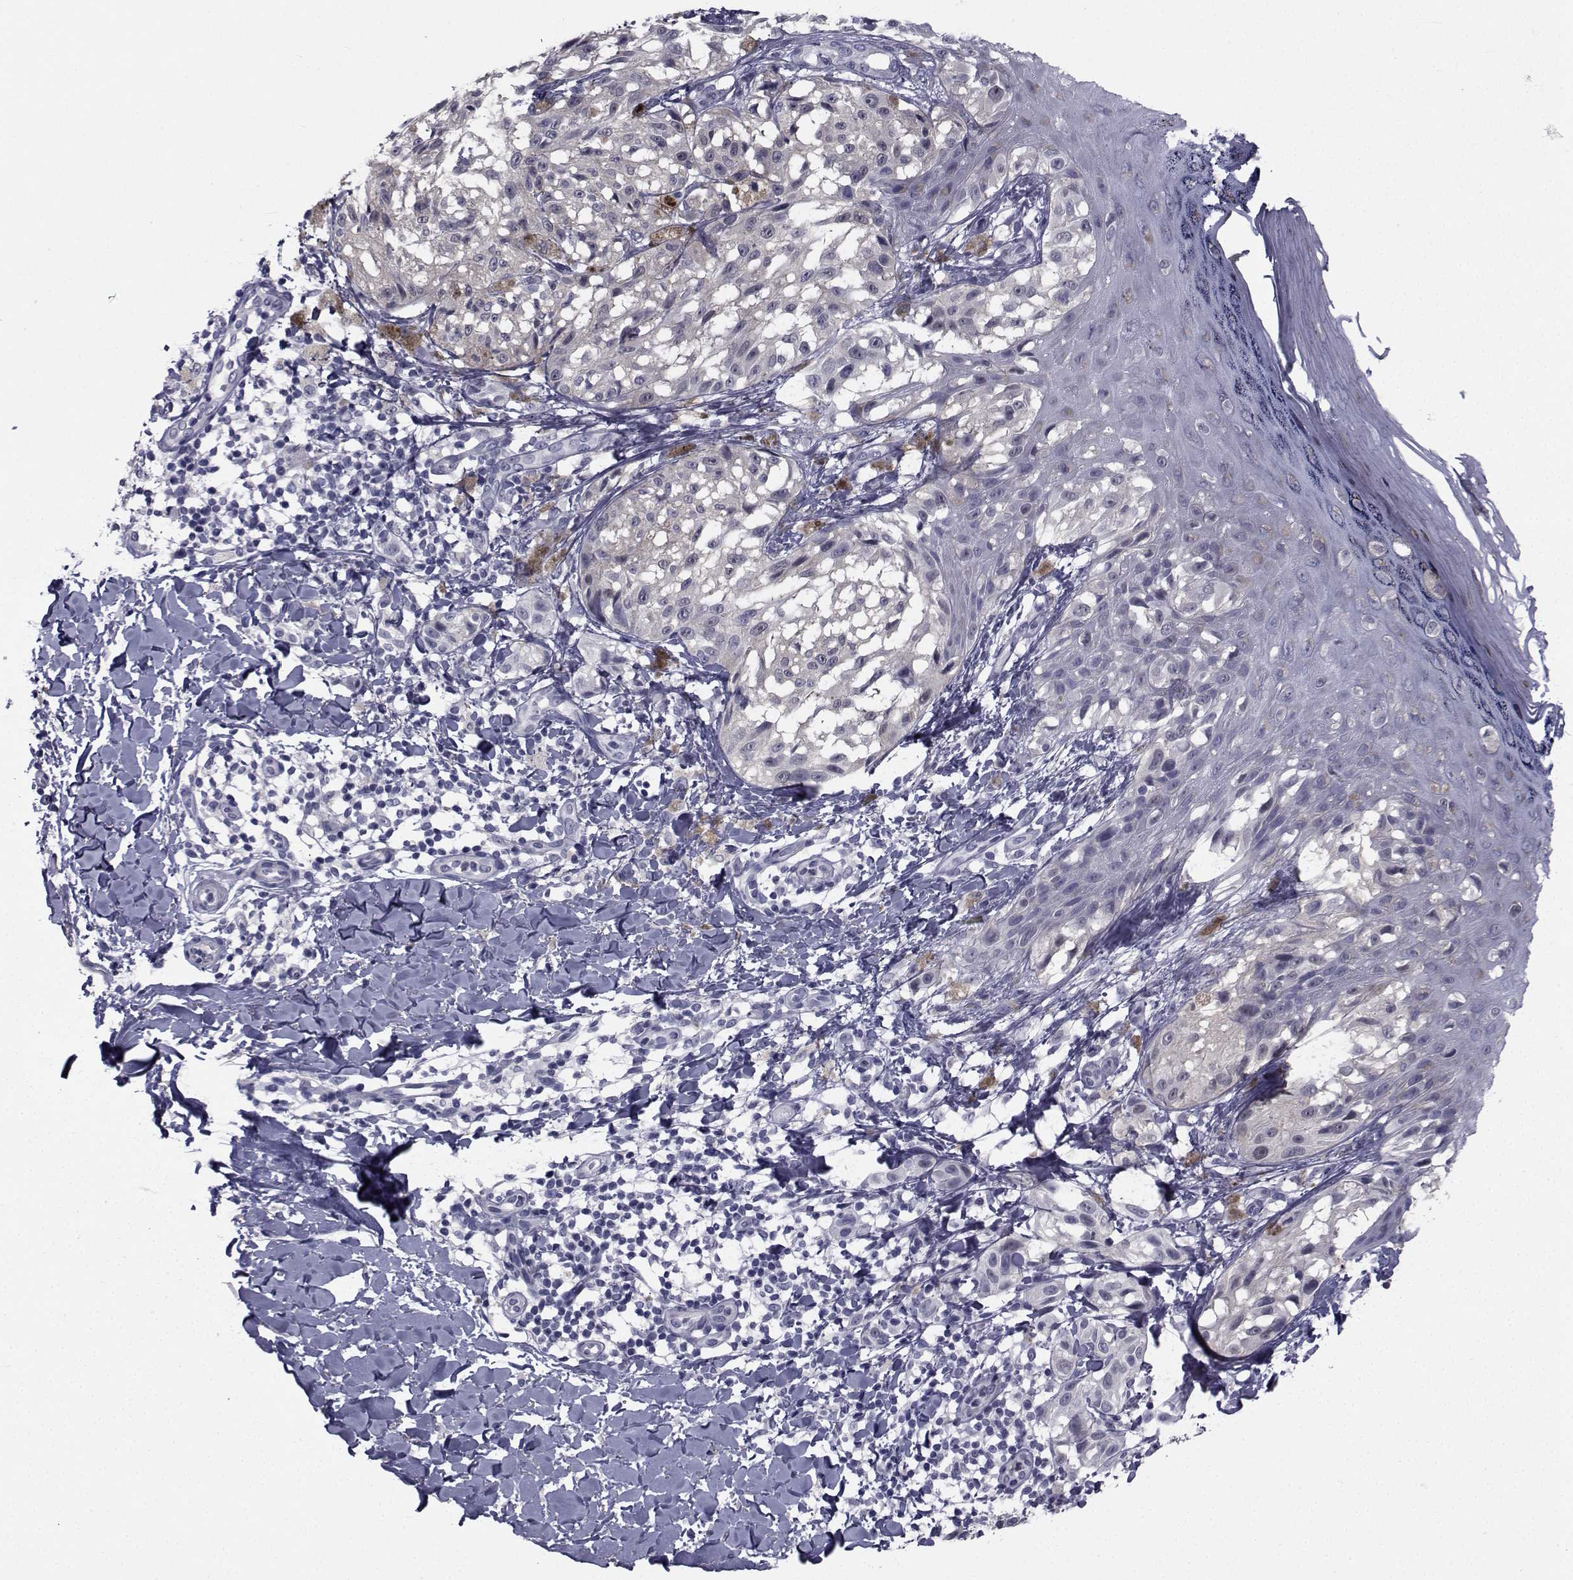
{"staining": {"intensity": "negative", "quantity": "none", "location": "none"}, "tissue": "melanoma", "cell_type": "Tumor cells", "image_type": "cancer", "snomed": [{"axis": "morphology", "description": "Malignant melanoma, NOS"}, {"axis": "topography", "description": "Skin"}], "caption": "Tumor cells are negative for protein expression in human malignant melanoma. Brightfield microscopy of immunohistochemistry (IHC) stained with DAB (brown) and hematoxylin (blue), captured at high magnification.", "gene": "CHRNA1", "patient": {"sex": "male", "age": 36}}